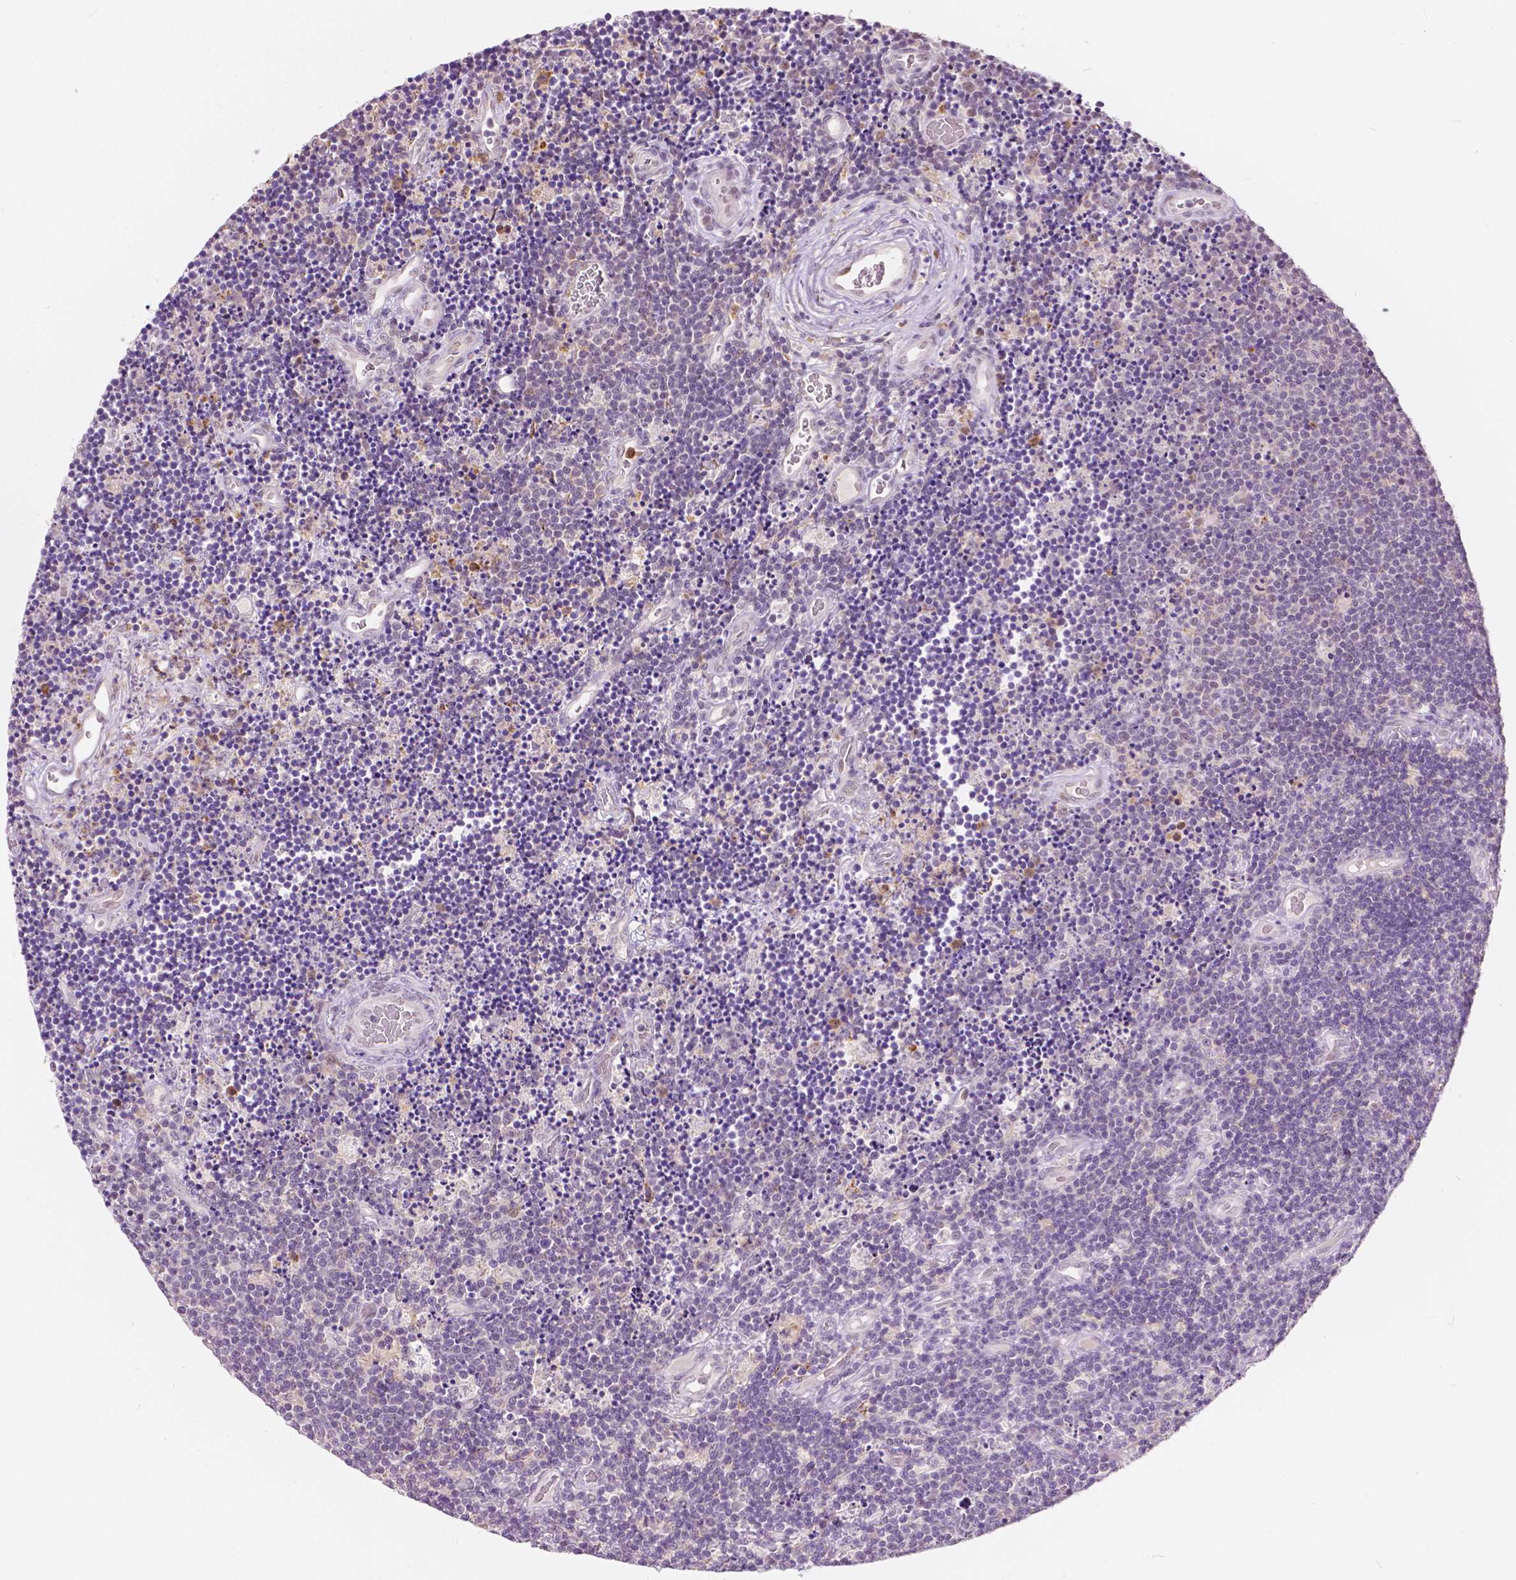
{"staining": {"intensity": "negative", "quantity": "none", "location": "none"}, "tissue": "lymphoma", "cell_type": "Tumor cells", "image_type": "cancer", "snomed": [{"axis": "morphology", "description": "Malignant lymphoma, non-Hodgkin's type, Low grade"}, {"axis": "topography", "description": "Brain"}], "caption": "Immunohistochemistry photomicrograph of neoplastic tissue: human lymphoma stained with DAB (3,3'-diaminobenzidine) shows no significant protein staining in tumor cells.", "gene": "DLX6", "patient": {"sex": "female", "age": 66}}